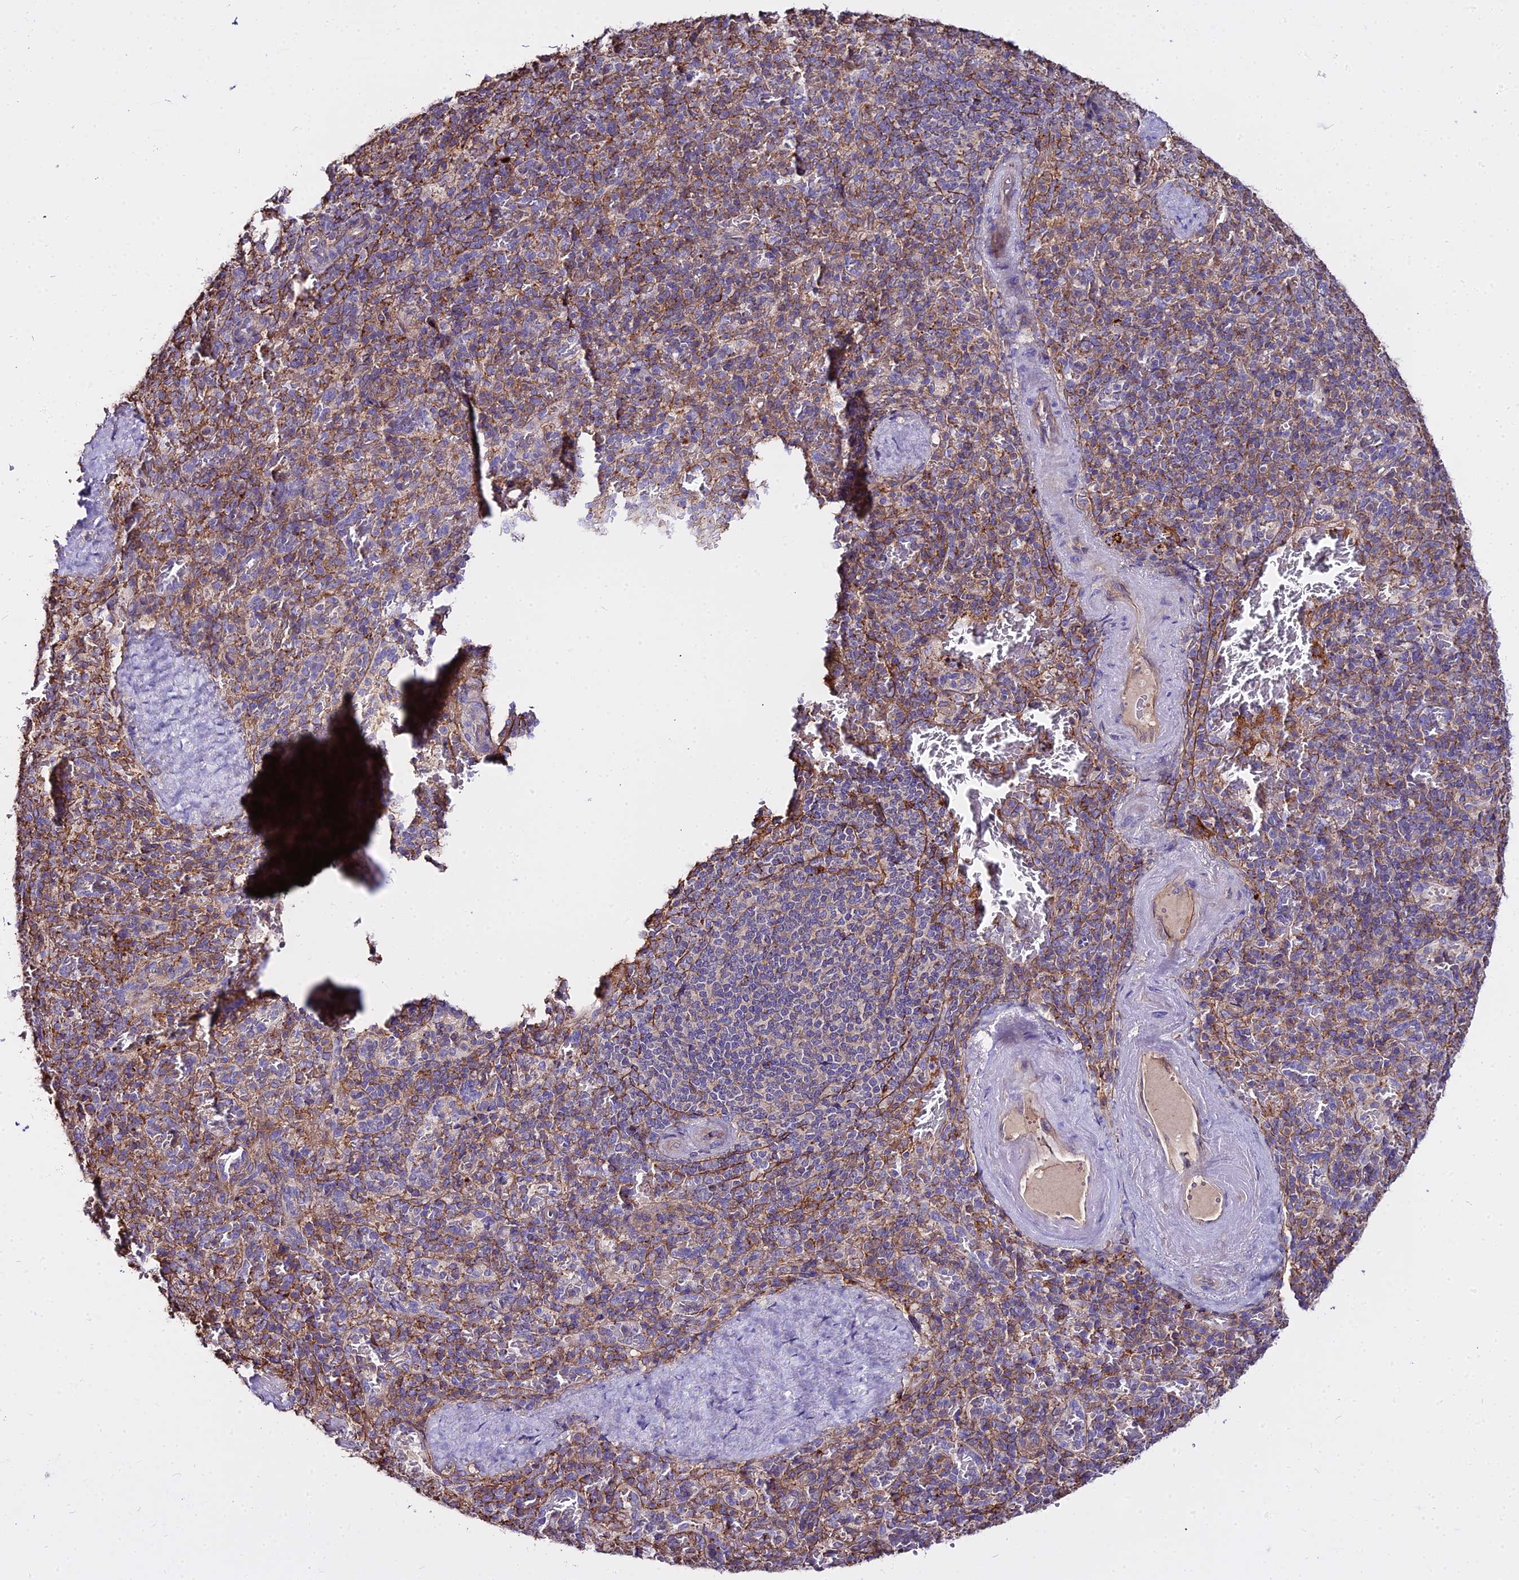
{"staining": {"intensity": "weak", "quantity": "<25%", "location": "cytoplasmic/membranous"}, "tissue": "spleen", "cell_type": "Cells in red pulp", "image_type": "normal", "snomed": [{"axis": "morphology", "description": "Normal tissue, NOS"}, {"axis": "topography", "description": "Spleen"}], "caption": "A photomicrograph of spleen stained for a protein exhibits no brown staining in cells in red pulp. (DAB (3,3'-diaminobenzidine) immunohistochemistry with hematoxylin counter stain).", "gene": "GLYAT", "patient": {"sex": "male", "age": 82}}